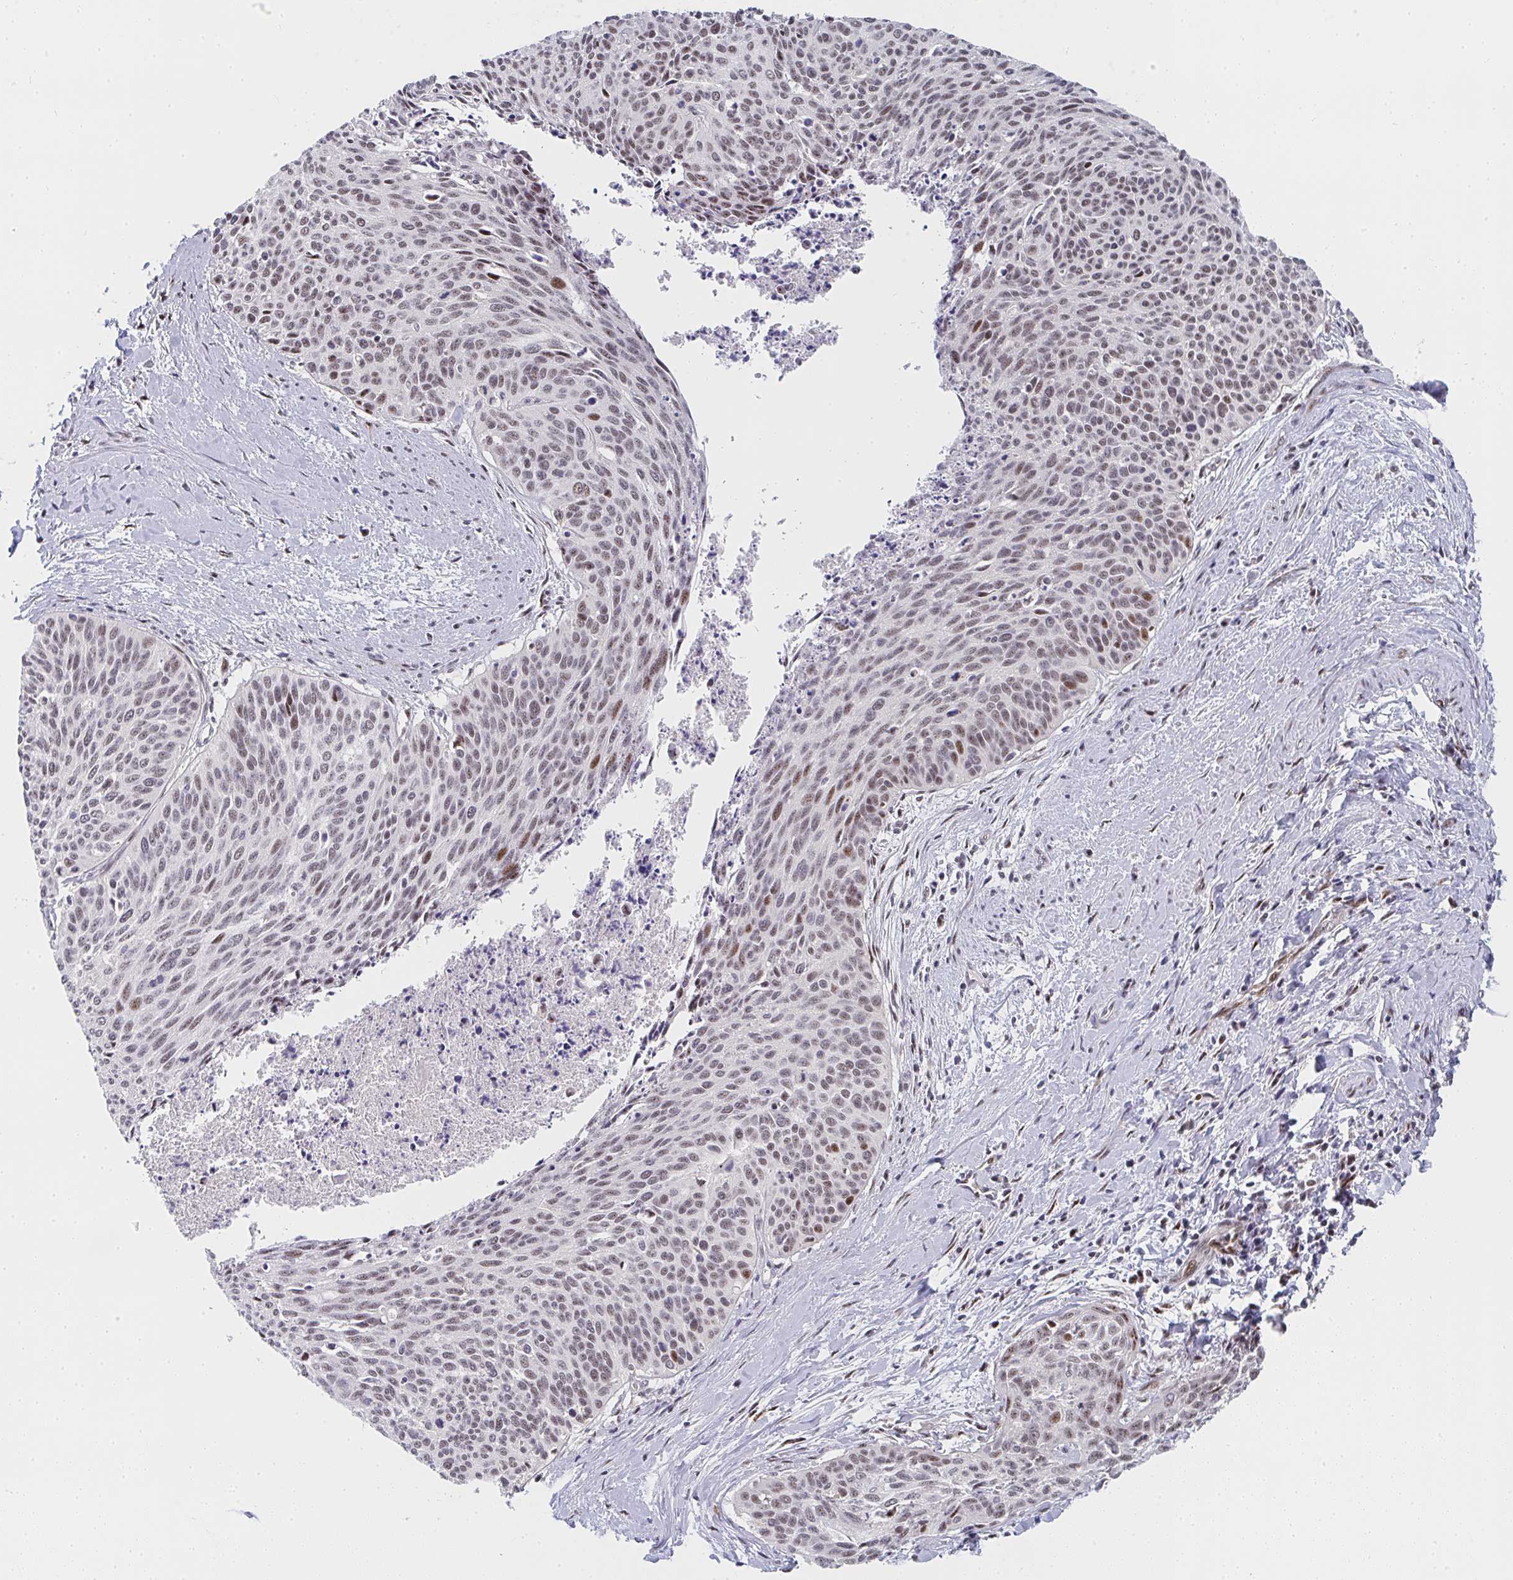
{"staining": {"intensity": "moderate", "quantity": "25%-75%", "location": "nuclear"}, "tissue": "cervical cancer", "cell_type": "Tumor cells", "image_type": "cancer", "snomed": [{"axis": "morphology", "description": "Squamous cell carcinoma, NOS"}, {"axis": "topography", "description": "Cervix"}], "caption": "The micrograph shows staining of cervical squamous cell carcinoma, revealing moderate nuclear protein expression (brown color) within tumor cells. The staining is performed using DAB brown chromogen to label protein expression. The nuclei are counter-stained blue using hematoxylin.", "gene": "ZIC3", "patient": {"sex": "female", "age": 55}}